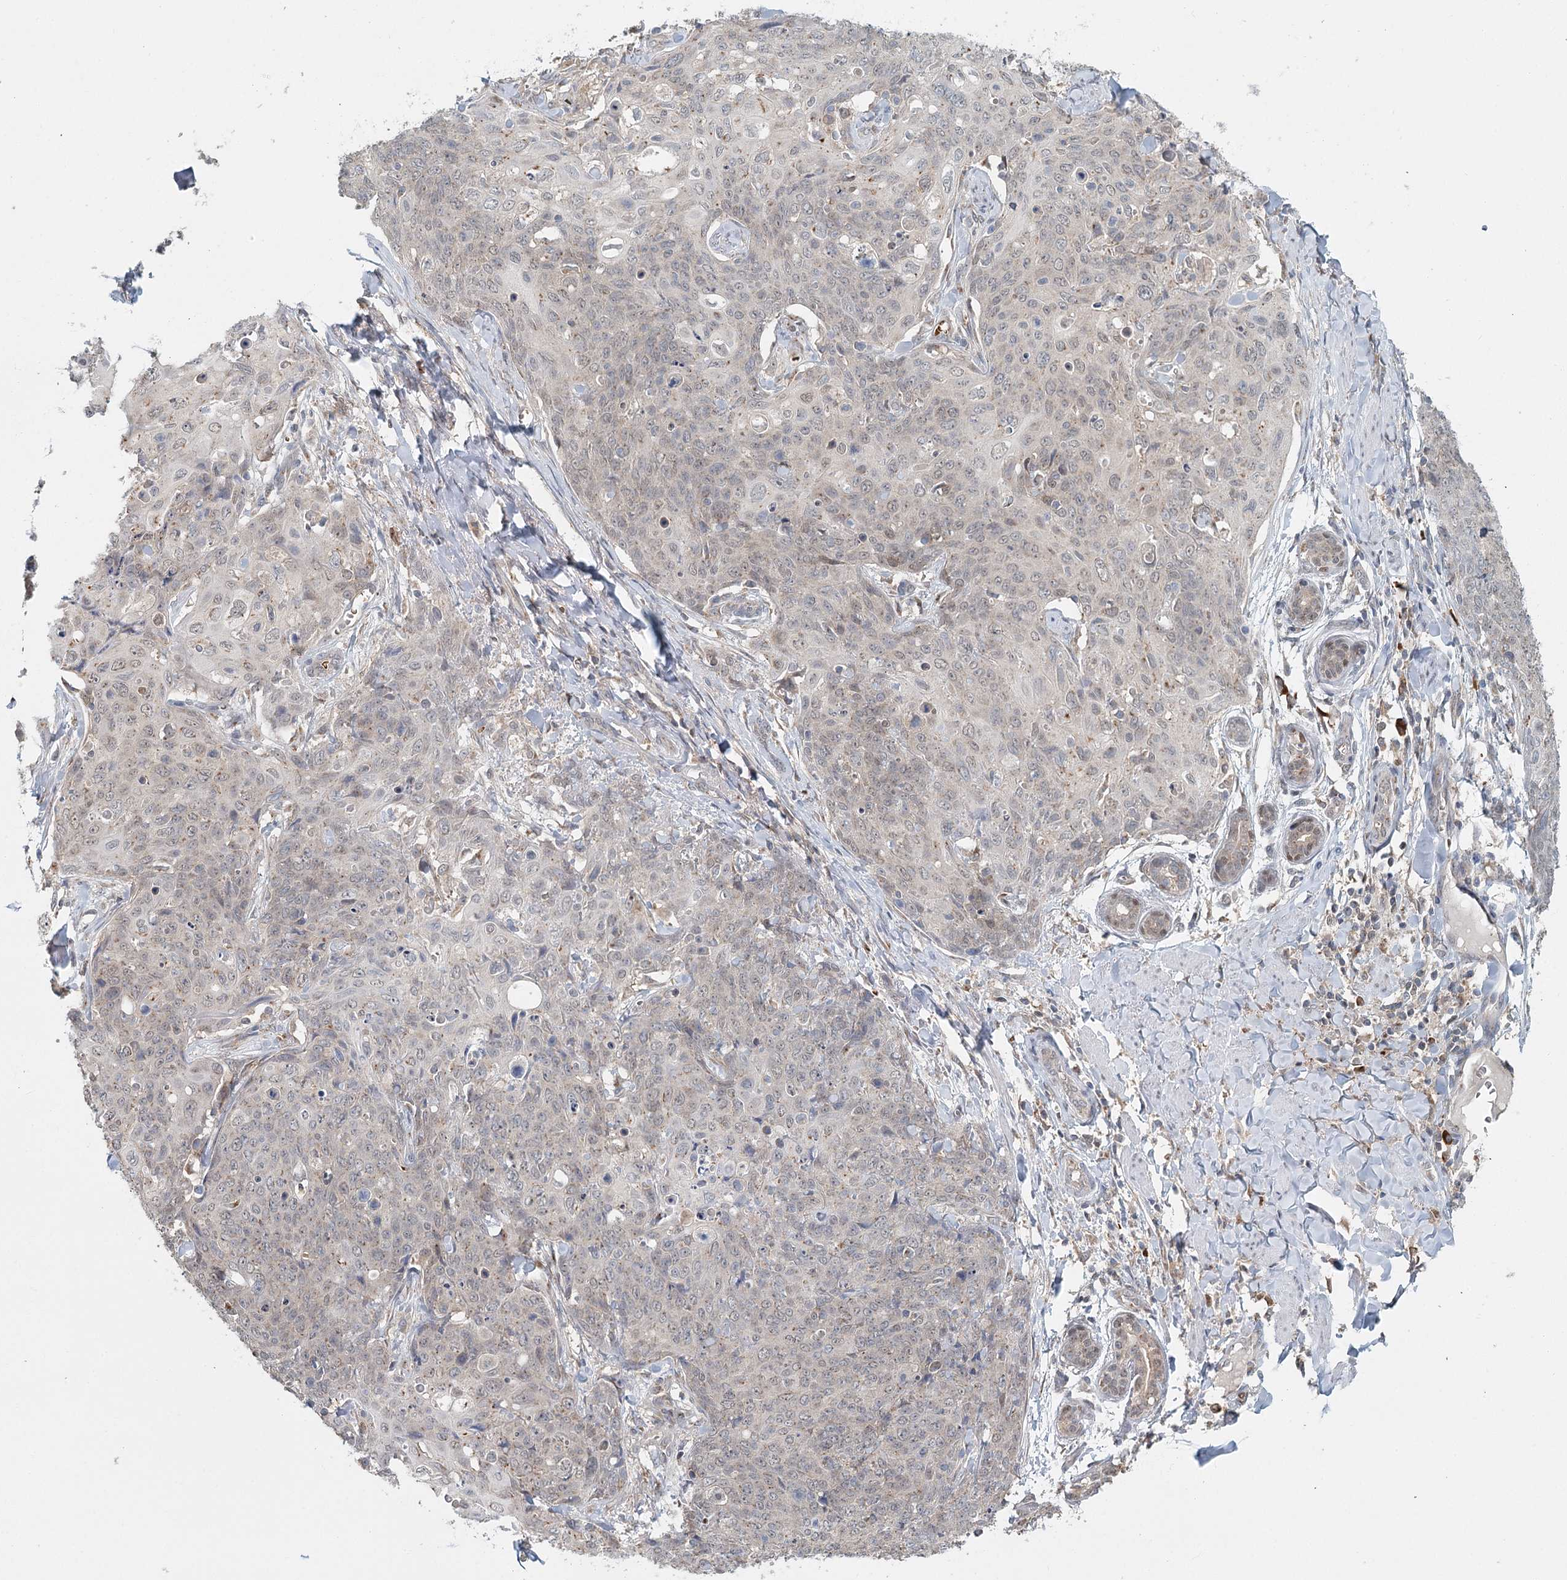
{"staining": {"intensity": "weak", "quantity": "<25%", "location": "cytoplasmic/membranous"}, "tissue": "skin cancer", "cell_type": "Tumor cells", "image_type": "cancer", "snomed": [{"axis": "morphology", "description": "Squamous cell carcinoma, NOS"}, {"axis": "topography", "description": "Skin"}, {"axis": "topography", "description": "Vulva"}], "caption": "High magnification brightfield microscopy of skin cancer (squamous cell carcinoma) stained with DAB (brown) and counterstained with hematoxylin (blue): tumor cells show no significant staining.", "gene": "ADK", "patient": {"sex": "female", "age": 85}}